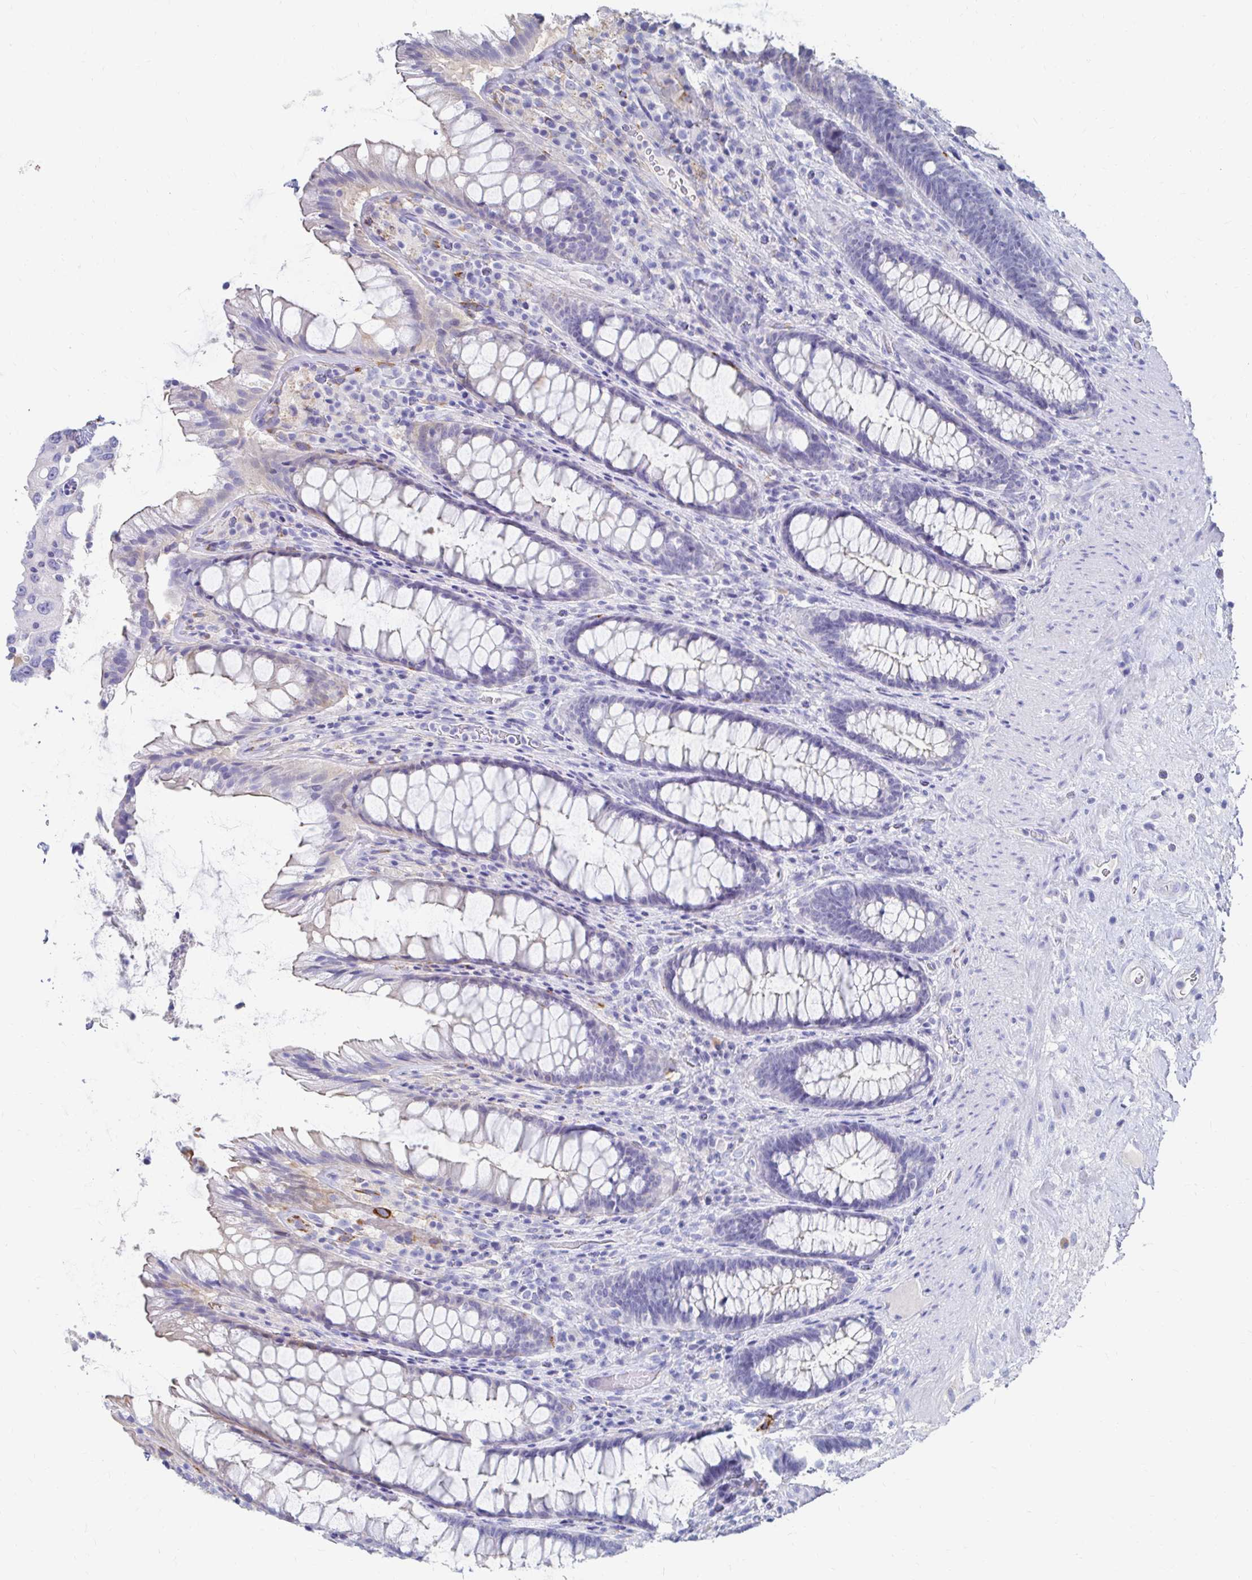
{"staining": {"intensity": "weak", "quantity": "<25%", "location": "cytoplasmic/membranous"}, "tissue": "rectum", "cell_type": "Glandular cells", "image_type": "normal", "snomed": [{"axis": "morphology", "description": "Normal tissue, NOS"}, {"axis": "topography", "description": "Rectum"}], "caption": "The immunohistochemistry (IHC) photomicrograph has no significant expression in glandular cells of rectum.", "gene": "LAMC3", "patient": {"sex": "male", "age": 72}}